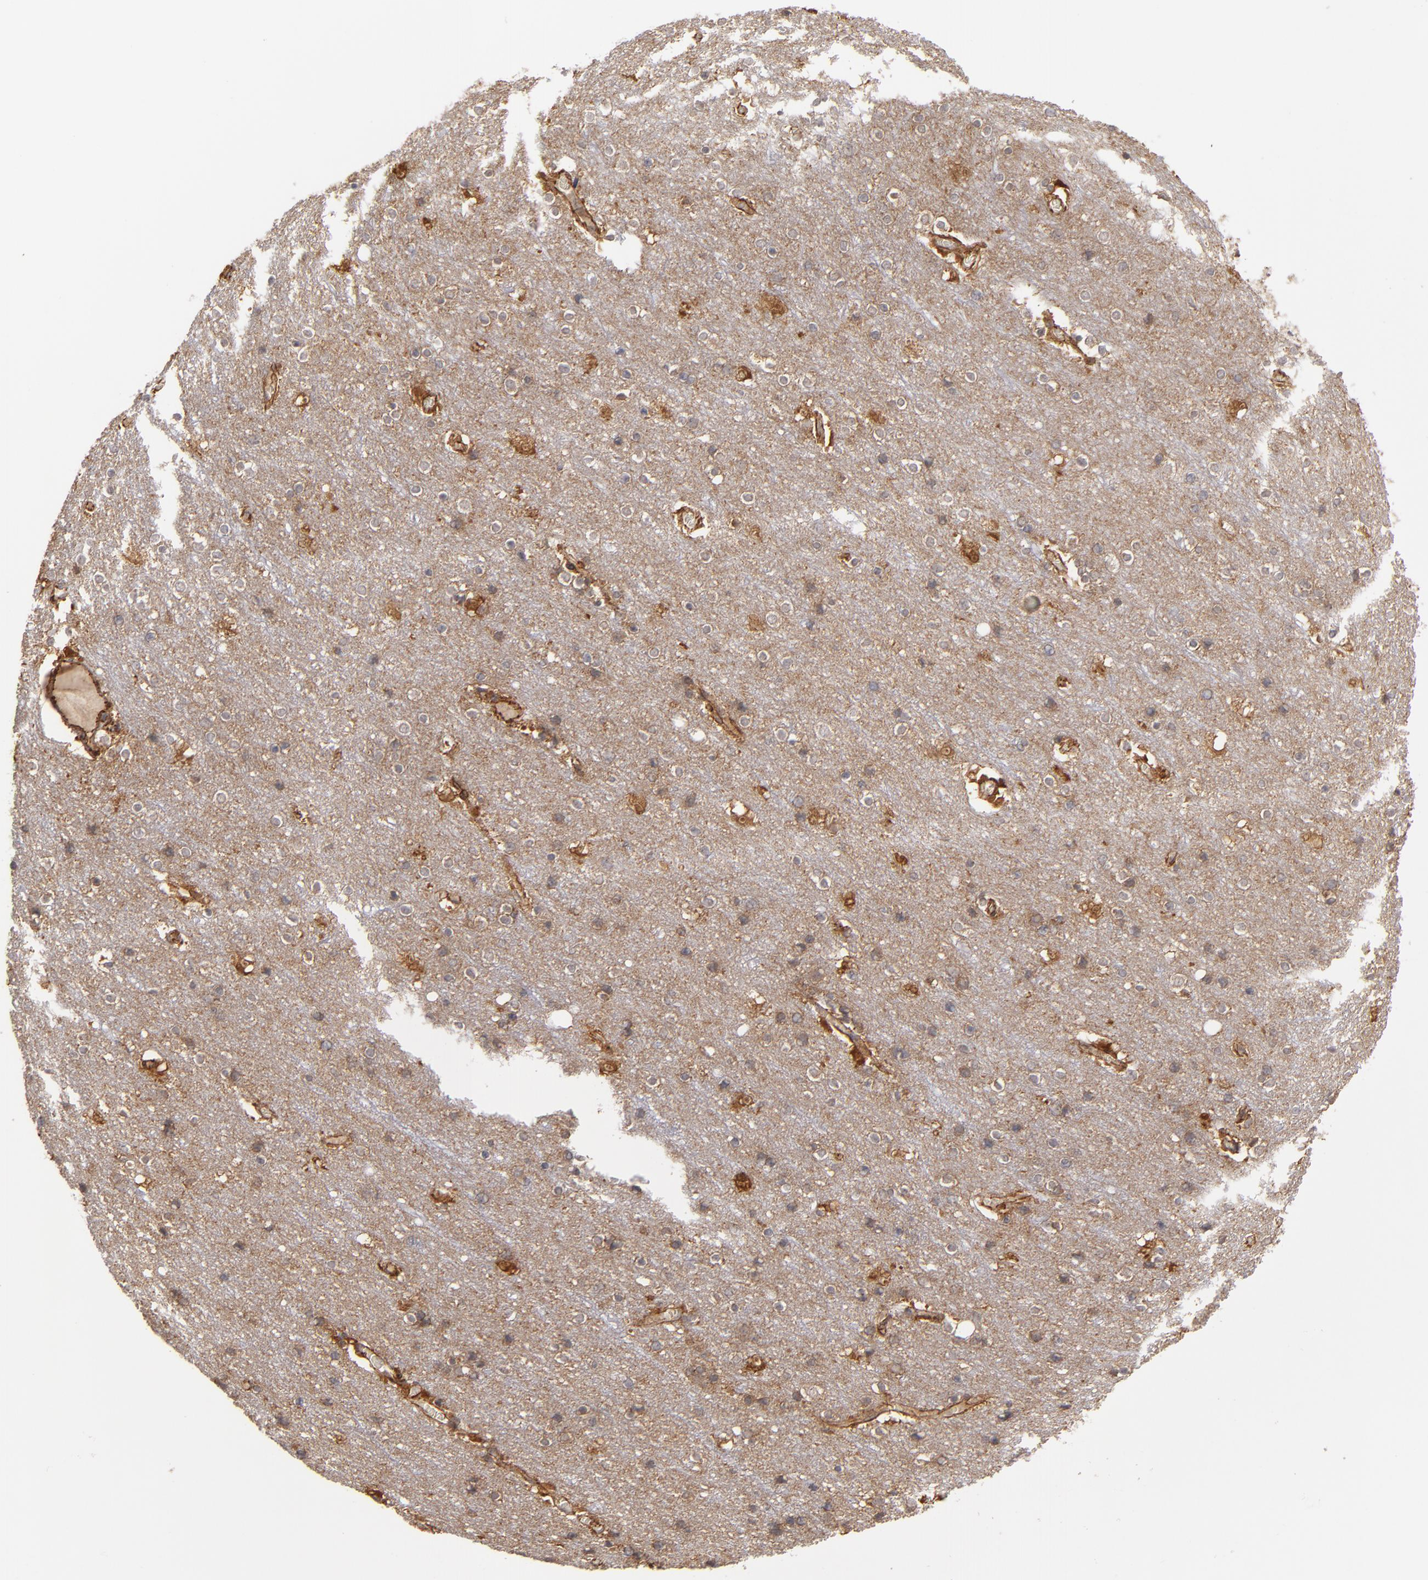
{"staining": {"intensity": "strong", "quantity": ">75%", "location": "cytoplasmic/membranous"}, "tissue": "cerebral cortex", "cell_type": "Endothelial cells", "image_type": "normal", "snomed": [{"axis": "morphology", "description": "Normal tissue, NOS"}, {"axis": "topography", "description": "Cerebral cortex"}], "caption": "Normal cerebral cortex shows strong cytoplasmic/membranous expression in about >75% of endothelial cells.", "gene": "TJP1", "patient": {"sex": "female", "age": 54}}